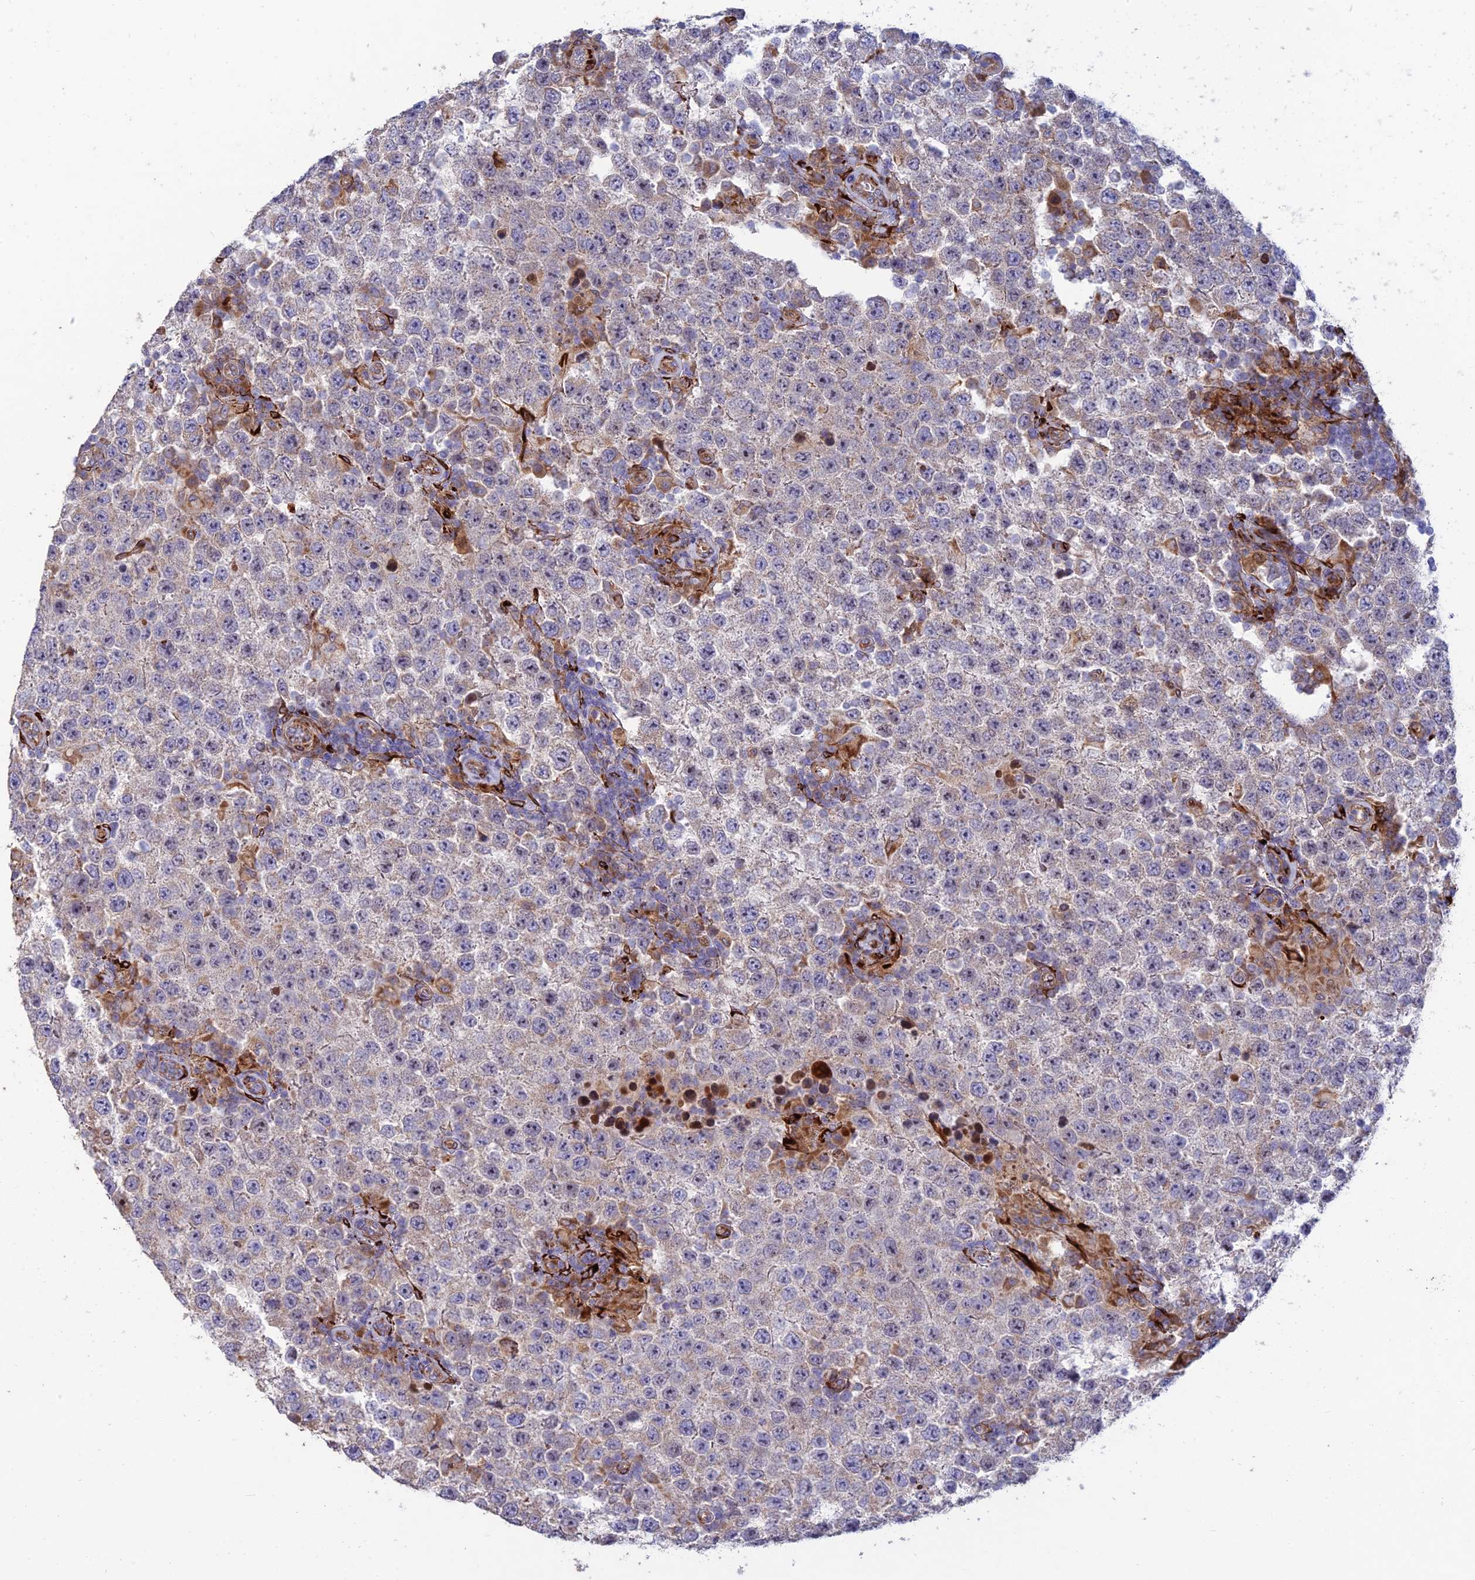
{"staining": {"intensity": "negative", "quantity": "none", "location": "none"}, "tissue": "testis cancer", "cell_type": "Tumor cells", "image_type": "cancer", "snomed": [{"axis": "morphology", "description": "Normal tissue, NOS"}, {"axis": "morphology", "description": "Urothelial carcinoma, High grade"}, {"axis": "morphology", "description": "Seminoma, NOS"}, {"axis": "morphology", "description": "Carcinoma, Embryonal, NOS"}, {"axis": "topography", "description": "Urinary bladder"}, {"axis": "topography", "description": "Testis"}], "caption": "Embryonal carcinoma (testis) was stained to show a protein in brown. There is no significant staining in tumor cells.", "gene": "RCN3", "patient": {"sex": "male", "age": 41}}